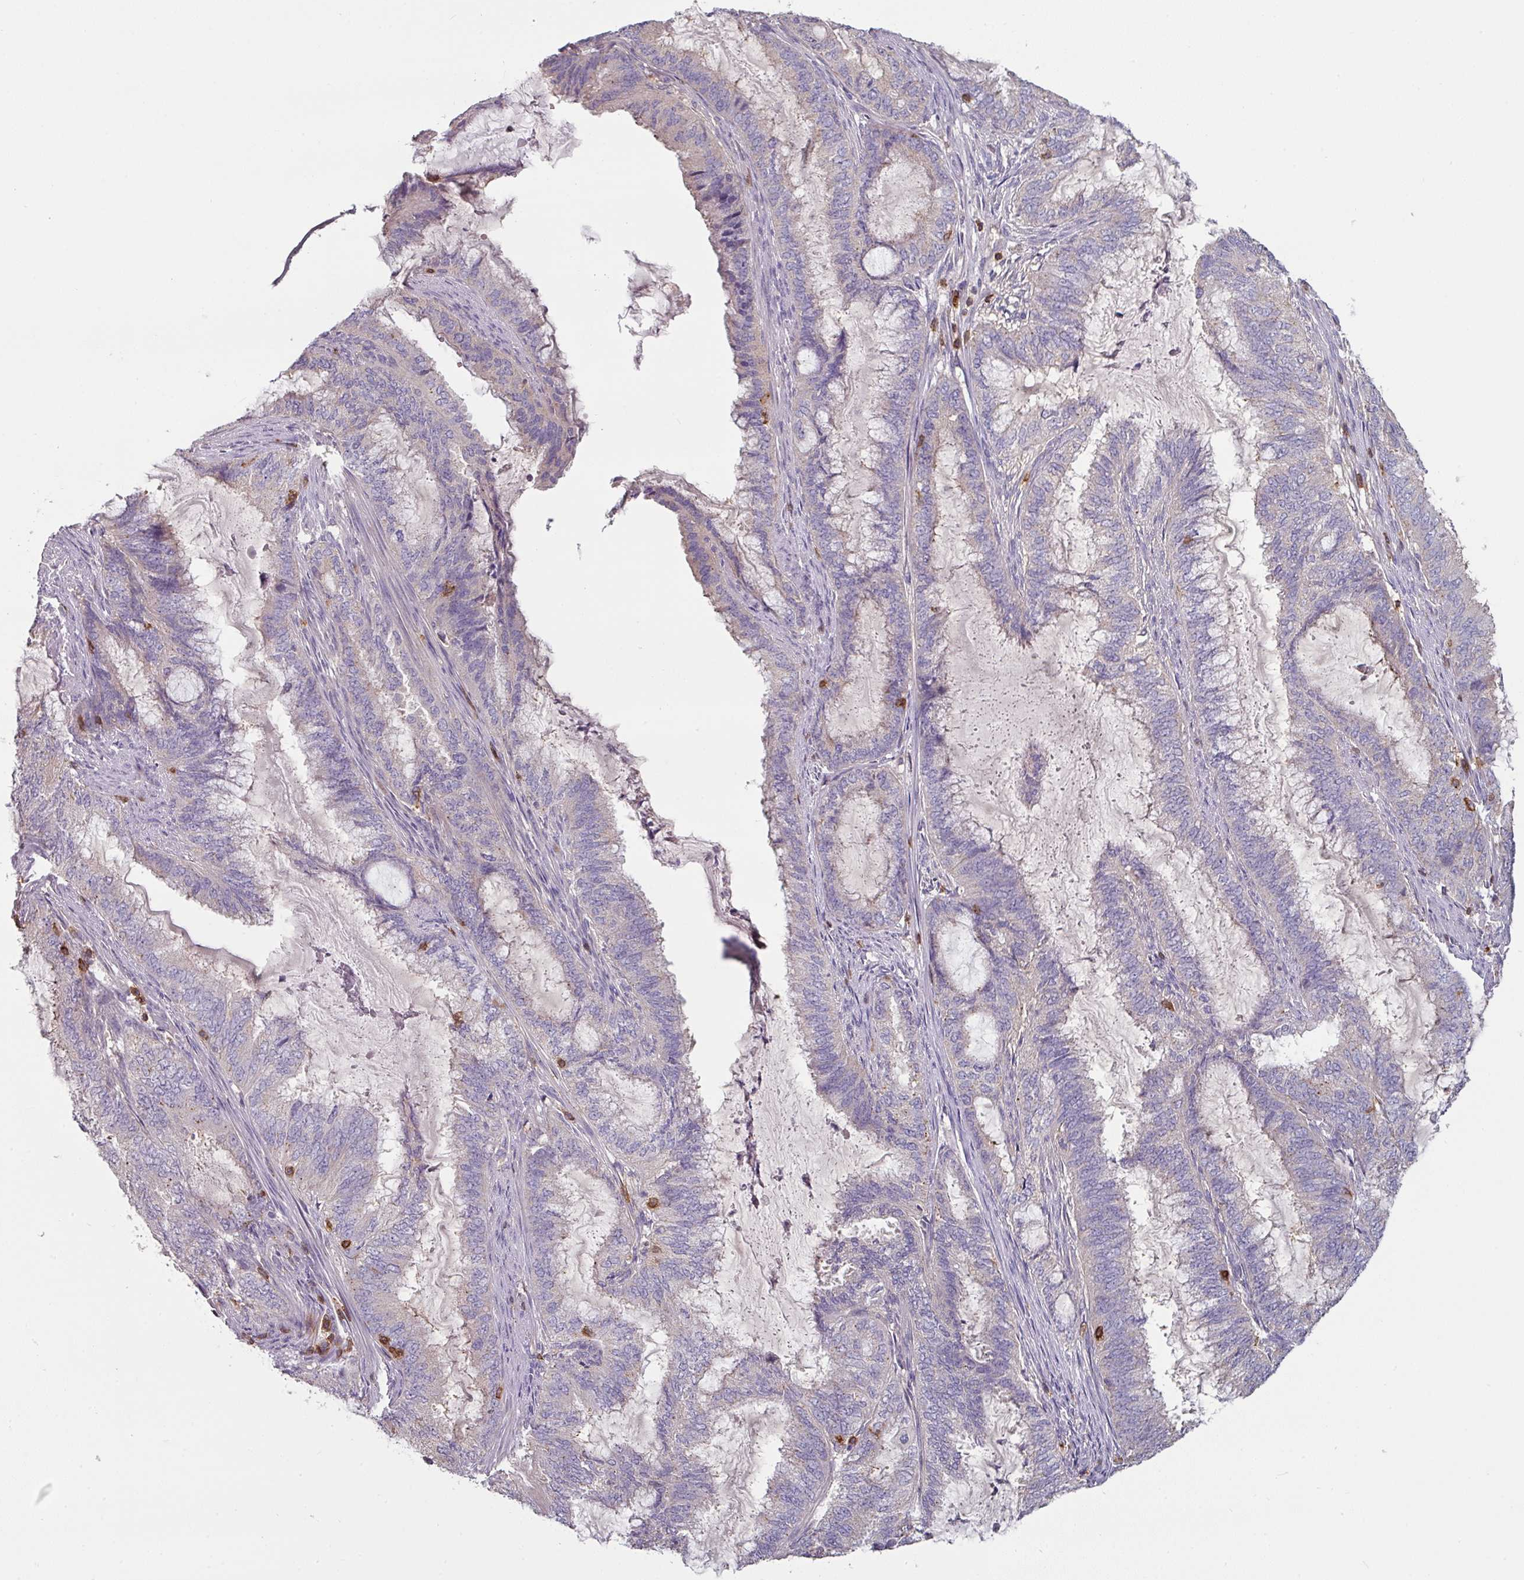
{"staining": {"intensity": "negative", "quantity": "none", "location": "none"}, "tissue": "endometrial cancer", "cell_type": "Tumor cells", "image_type": "cancer", "snomed": [{"axis": "morphology", "description": "Adenocarcinoma, NOS"}, {"axis": "topography", "description": "Endometrium"}], "caption": "Endometrial cancer was stained to show a protein in brown. There is no significant positivity in tumor cells.", "gene": "CD3G", "patient": {"sex": "female", "age": 51}}